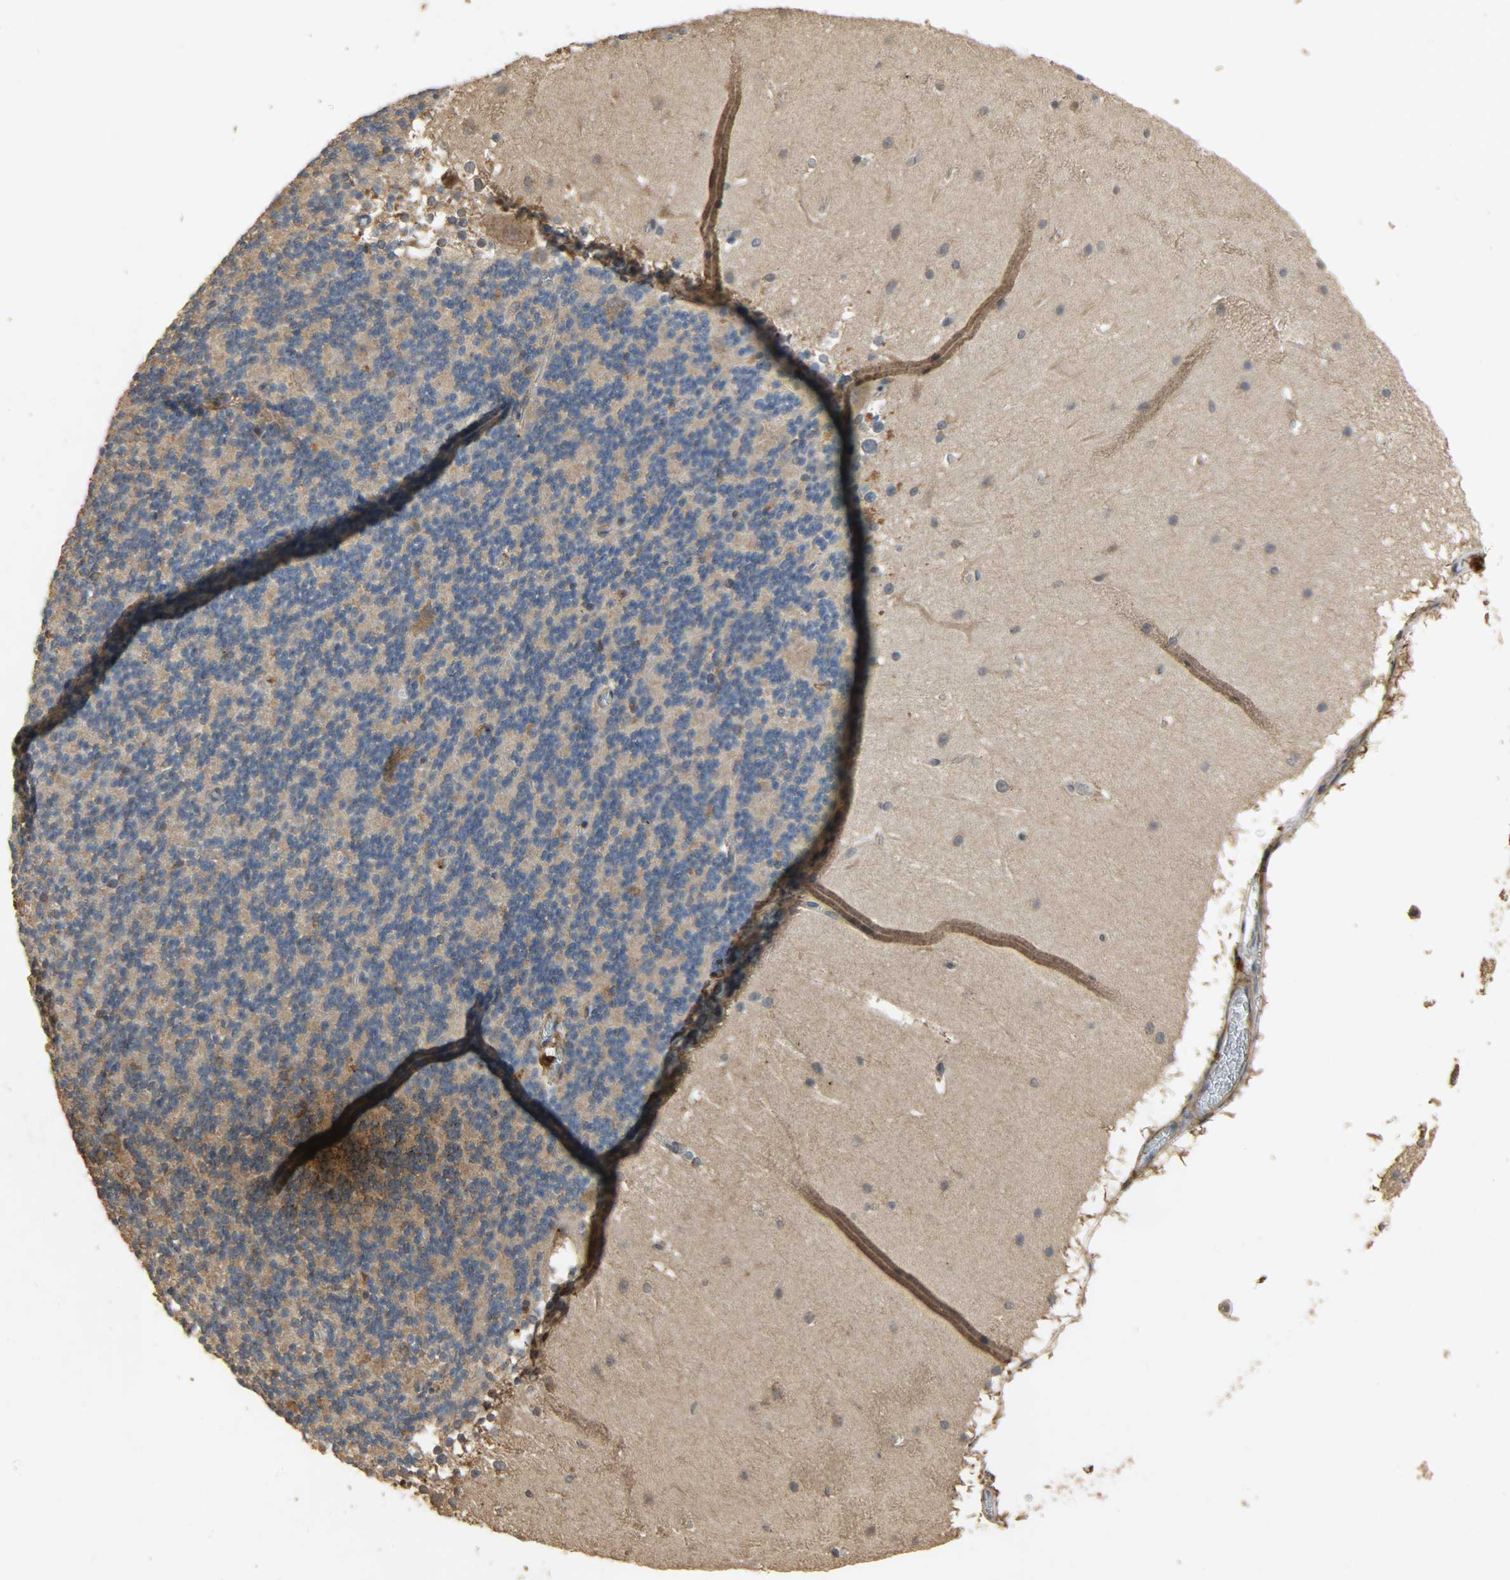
{"staining": {"intensity": "moderate", "quantity": "25%-75%", "location": "cytoplasmic/membranous"}, "tissue": "cerebellum", "cell_type": "Cells in granular layer", "image_type": "normal", "snomed": [{"axis": "morphology", "description": "Normal tissue, NOS"}, {"axis": "topography", "description": "Cerebellum"}], "caption": "IHC histopathology image of benign human cerebellum stained for a protein (brown), which reveals medium levels of moderate cytoplasmic/membranous positivity in approximately 25%-75% of cells in granular layer.", "gene": "CDKN2C", "patient": {"sex": "female", "age": 19}}